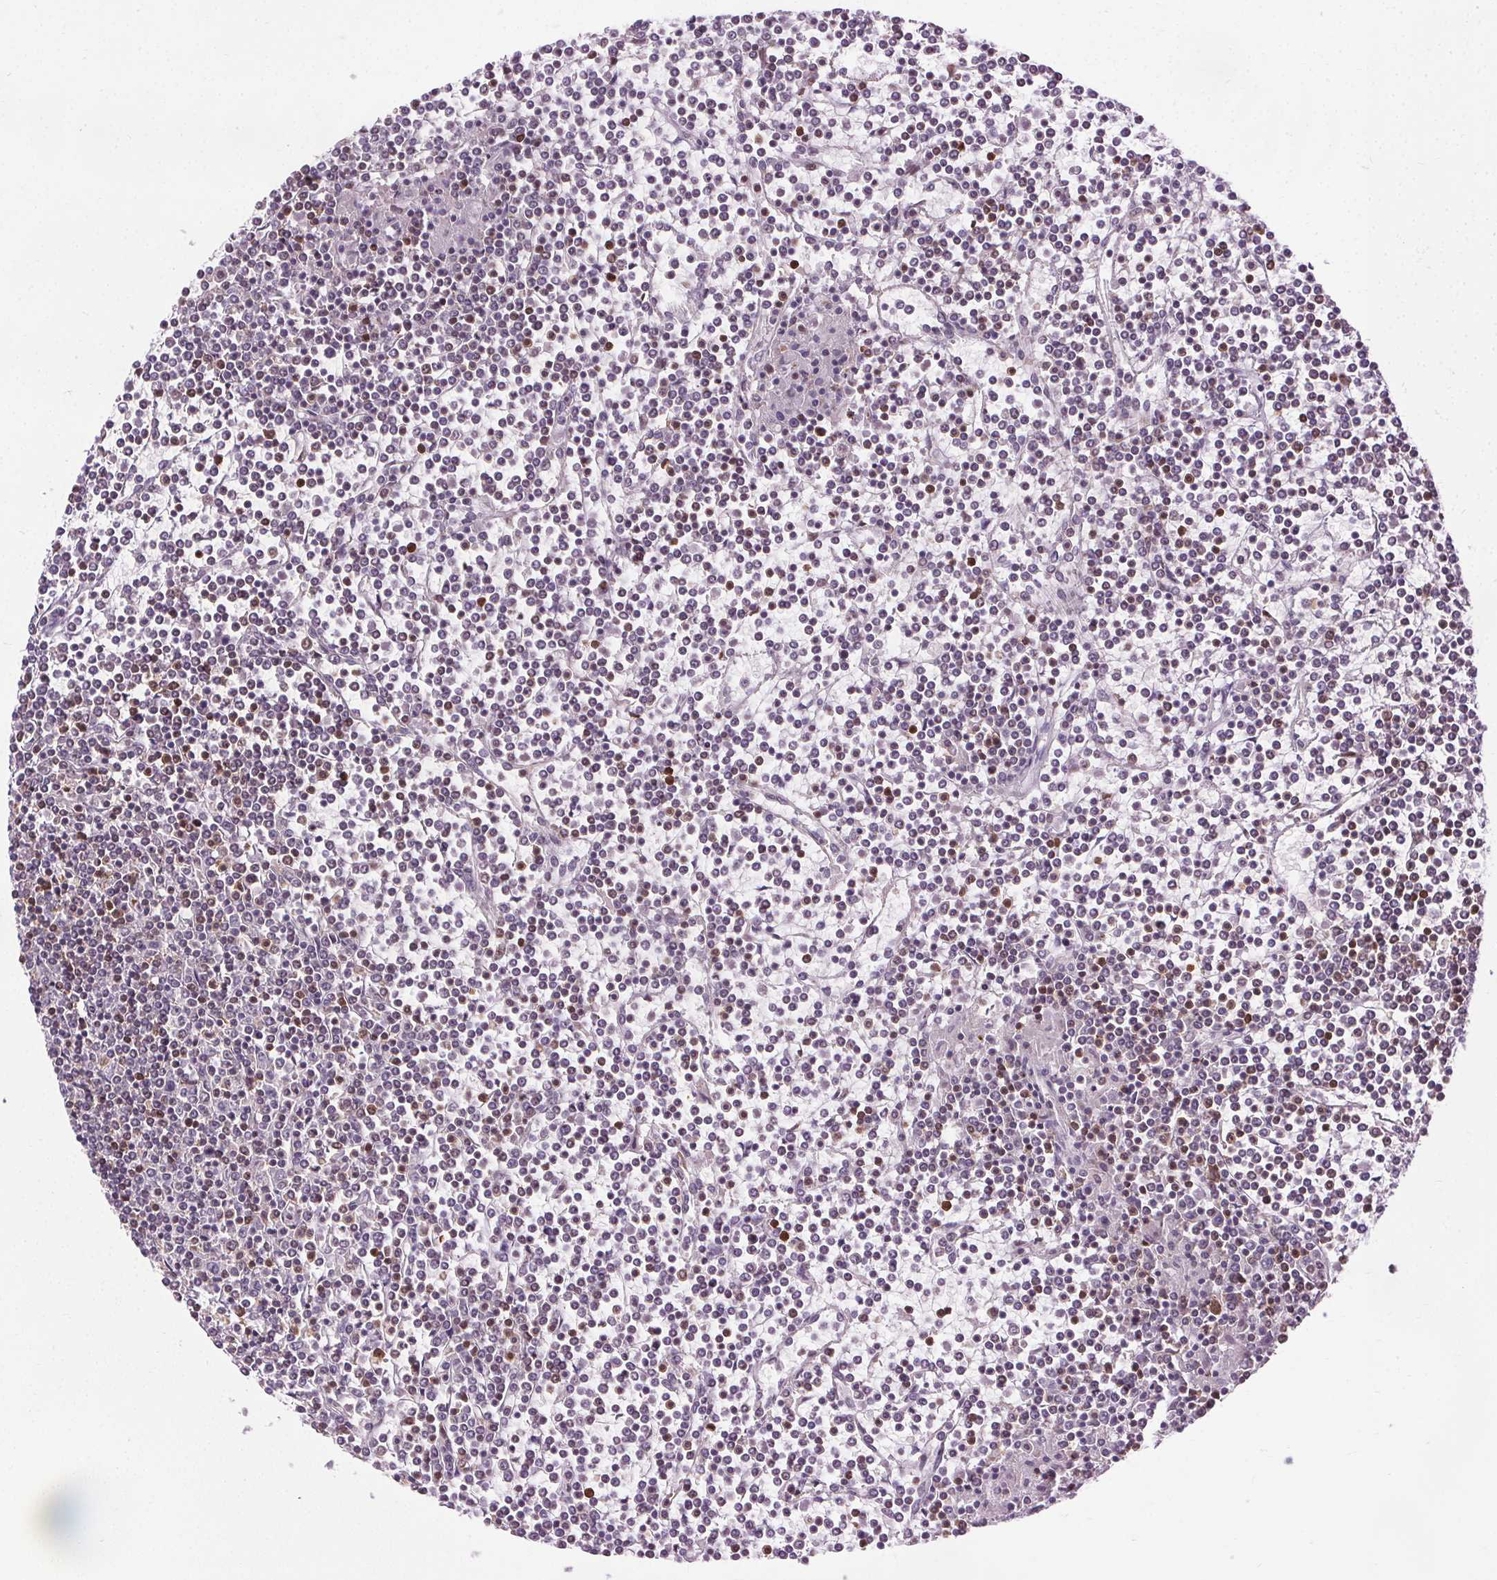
{"staining": {"intensity": "weak", "quantity": "<25%", "location": "nuclear"}, "tissue": "lymphoma", "cell_type": "Tumor cells", "image_type": "cancer", "snomed": [{"axis": "morphology", "description": "Malignant lymphoma, non-Hodgkin's type, Low grade"}, {"axis": "topography", "description": "Spleen"}], "caption": "Protein analysis of lymphoma demonstrates no significant positivity in tumor cells.", "gene": "CEBPA", "patient": {"sex": "female", "age": 19}}